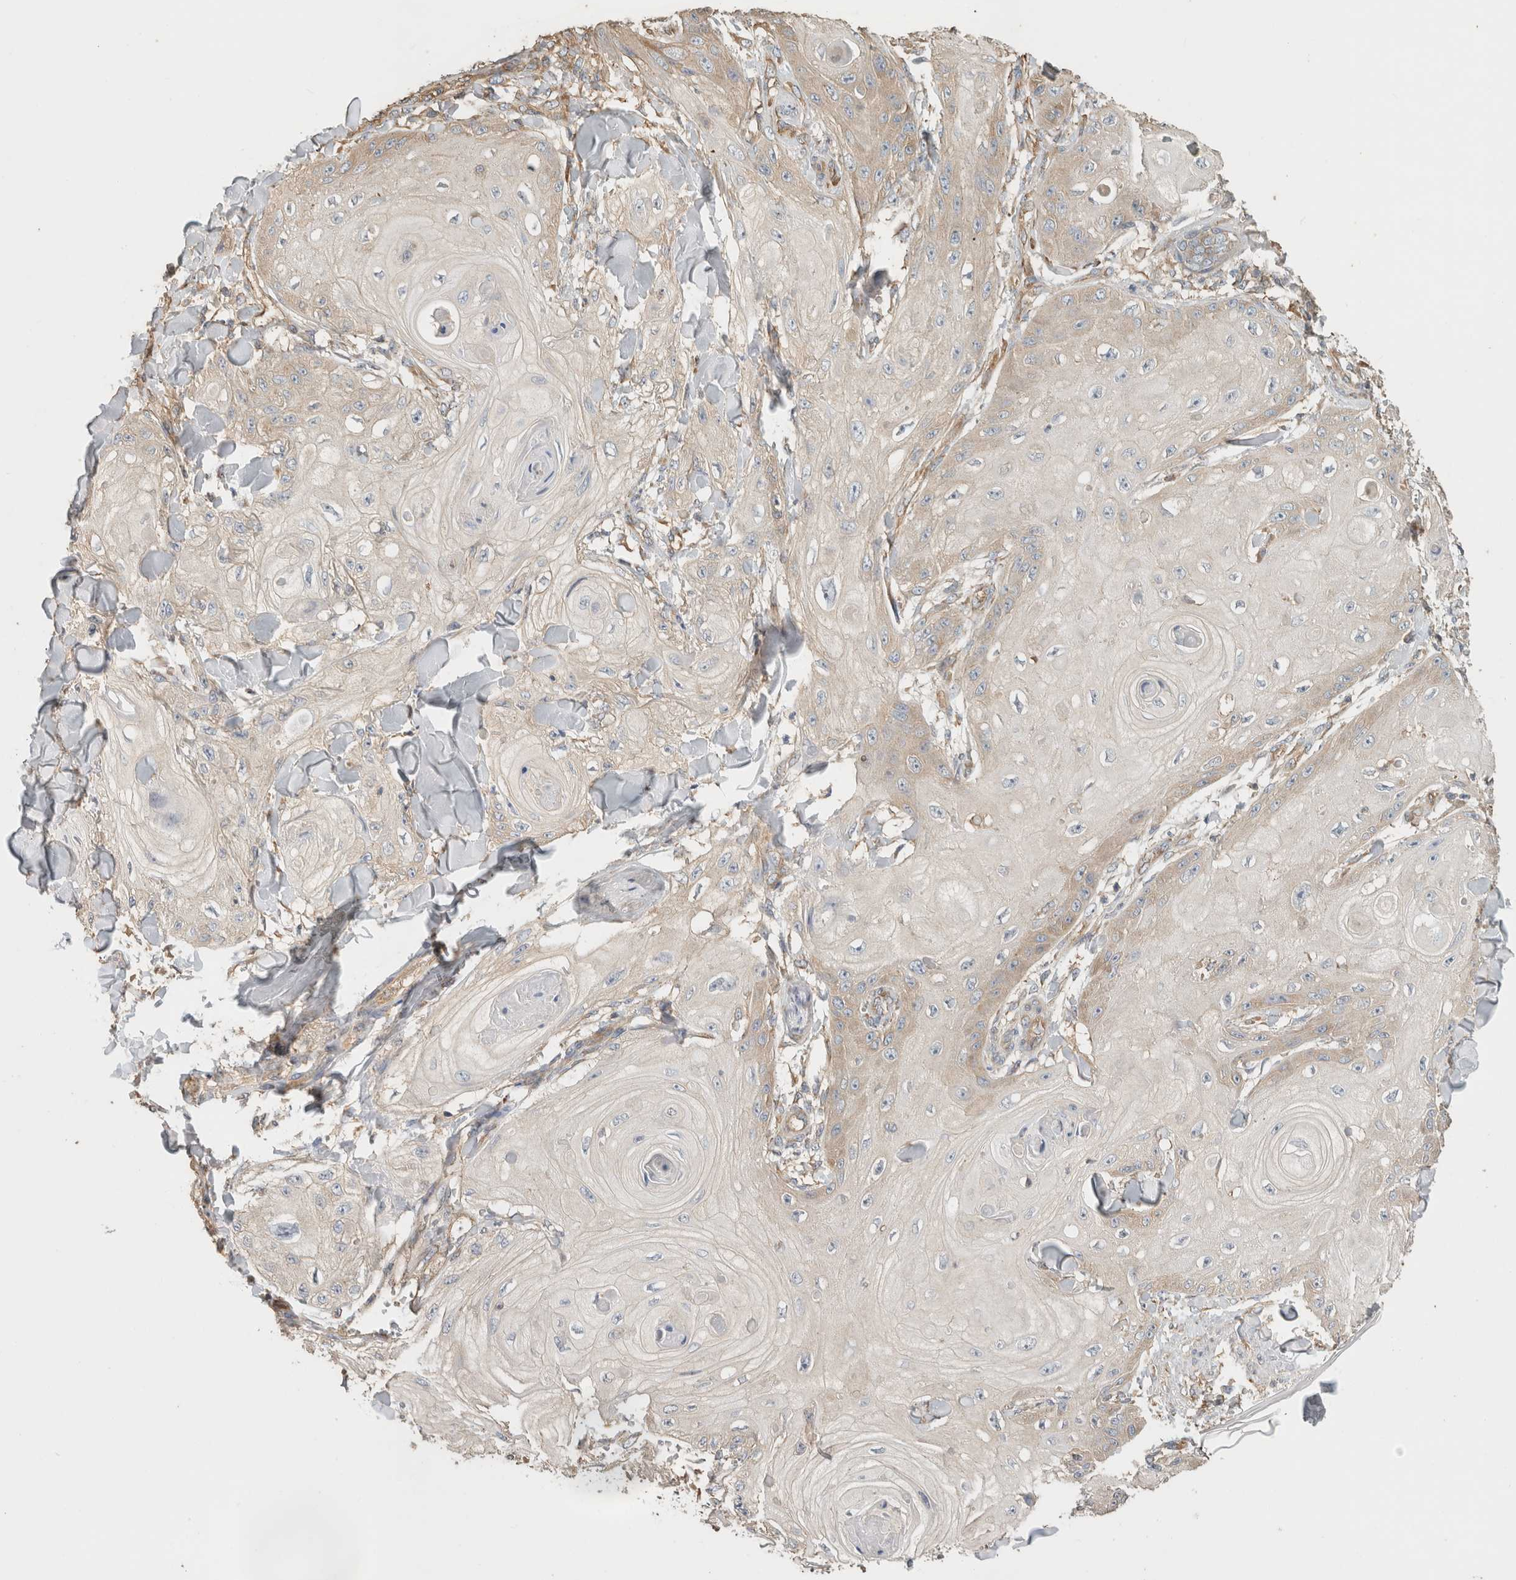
{"staining": {"intensity": "weak", "quantity": ">75%", "location": "cytoplasmic/membranous"}, "tissue": "skin cancer", "cell_type": "Tumor cells", "image_type": "cancer", "snomed": [{"axis": "morphology", "description": "Squamous cell carcinoma, NOS"}, {"axis": "topography", "description": "Skin"}], "caption": "Protein expression analysis of human skin squamous cell carcinoma reveals weak cytoplasmic/membranous positivity in about >75% of tumor cells. Nuclei are stained in blue.", "gene": "EIF4G3", "patient": {"sex": "male", "age": 74}}